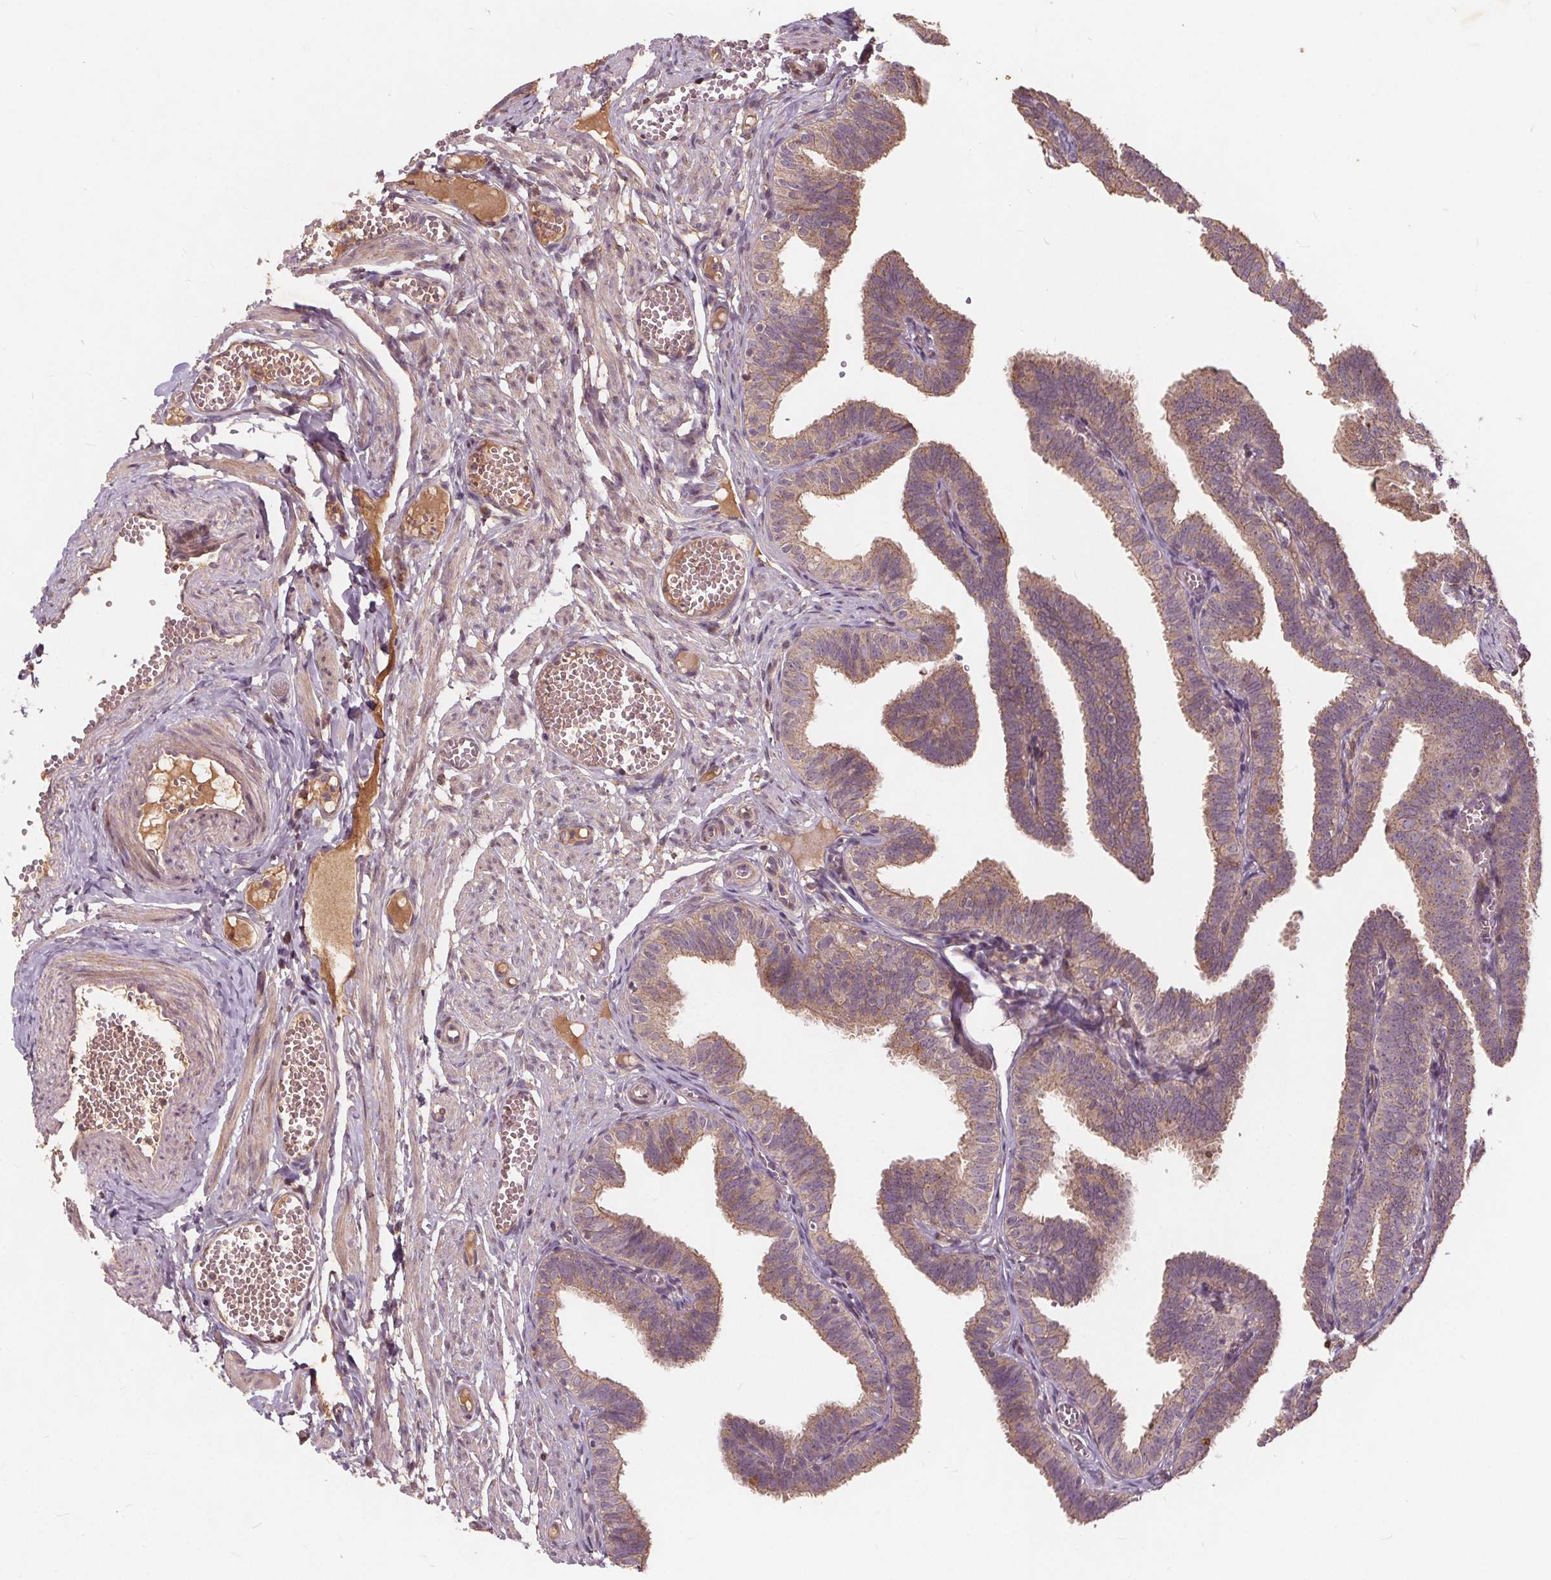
{"staining": {"intensity": "weak", "quantity": ">75%", "location": "cytoplasmic/membranous"}, "tissue": "fallopian tube", "cell_type": "Glandular cells", "image_type": "normal", "snomed": [{"axis": "morphology", "description": "Normal tissue, NOS"}, {"axis": "topography", "description": "Fallopian tube"}], "caption": "Immunohistochemistry image of unremarkable fallopian tube: human fallopian tube stained using immunohistochemistry exhibits low levels of weak protein expression localized specifically in the cytoplasmic/membranous of glandular cells, appearing as a cytoplasmic/membranous brown color.", "gene": "CSNK1G2", "patient": {"sex": "female", "age": 25}}